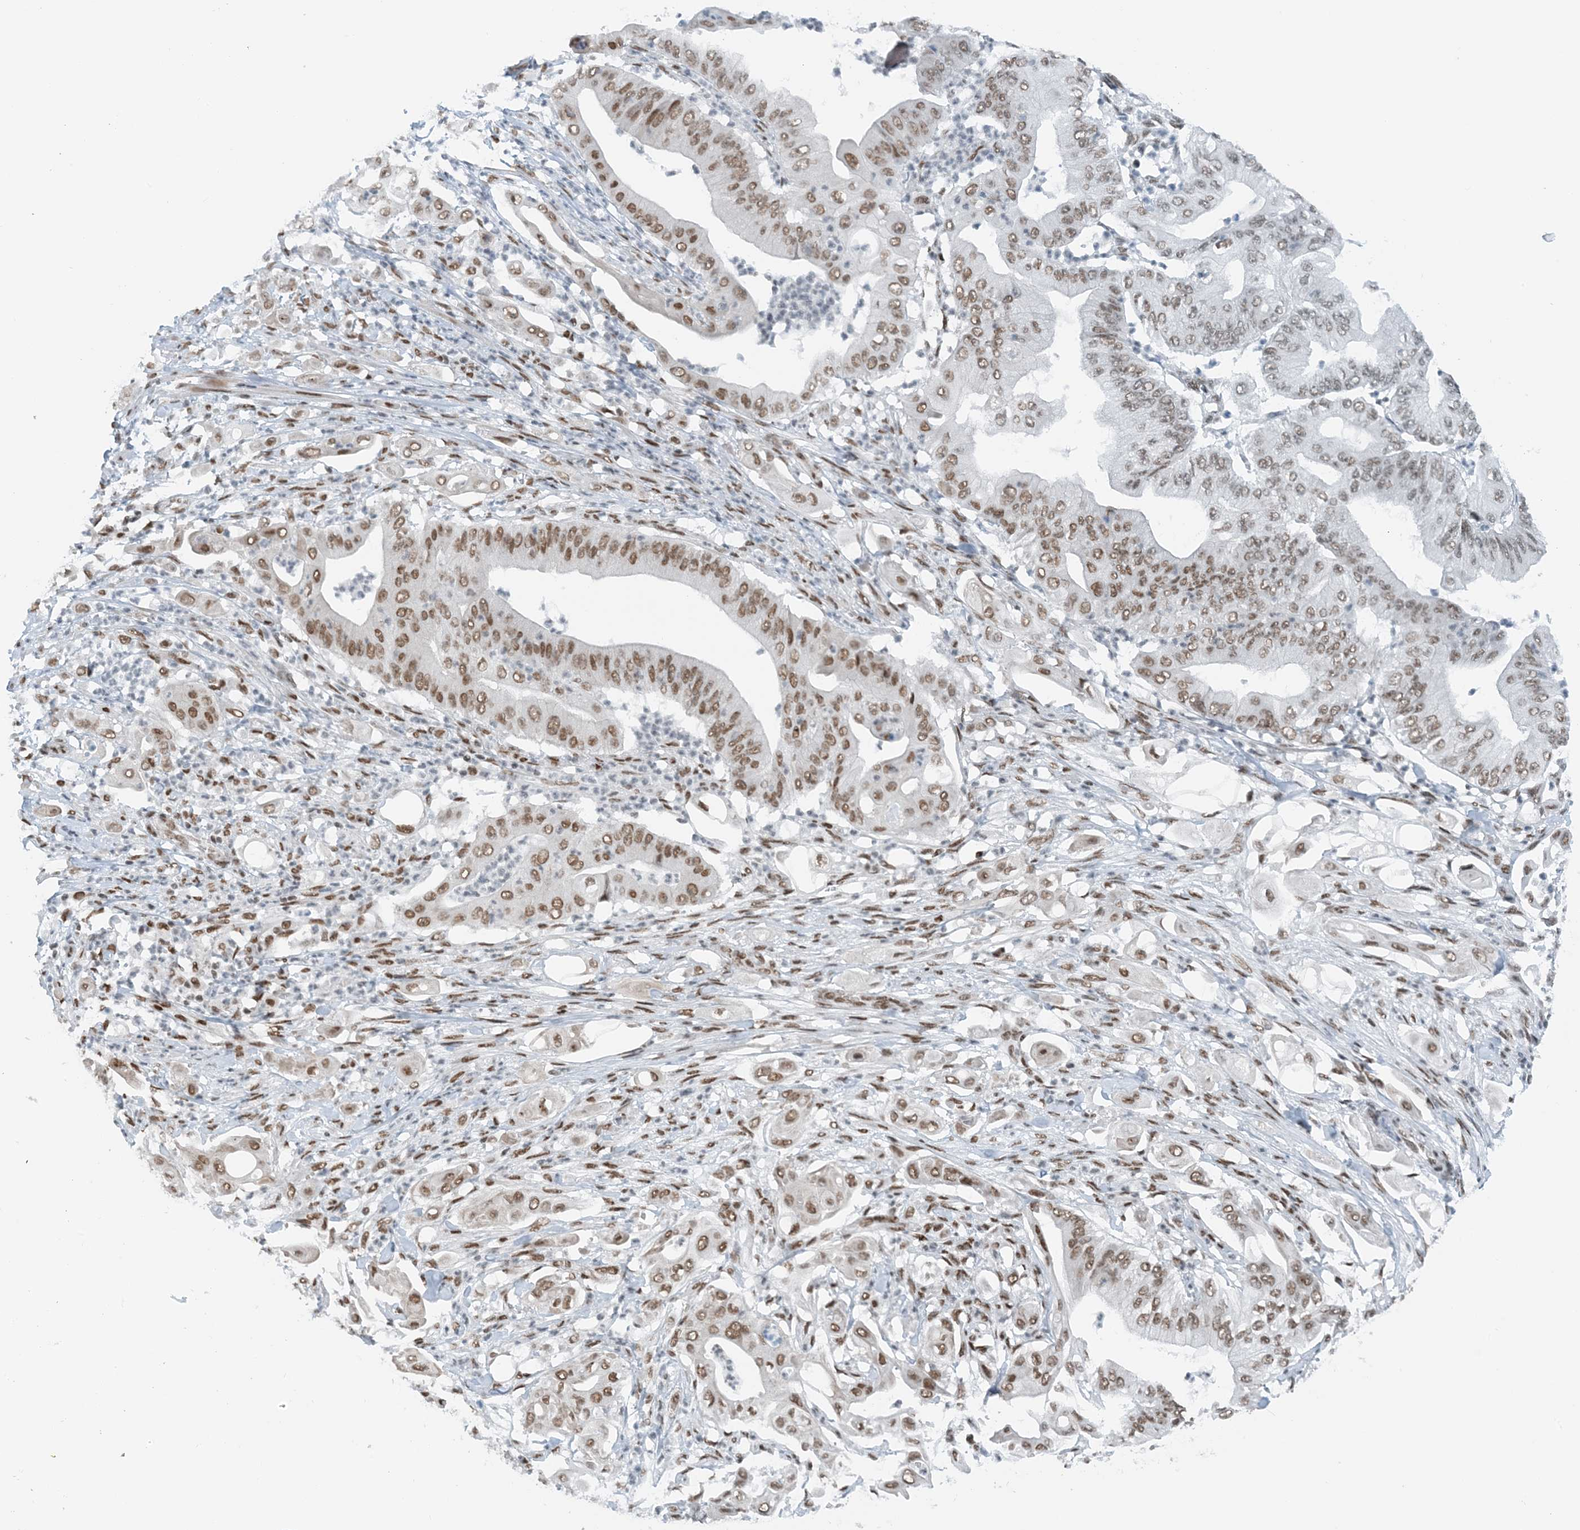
{"staining": {"intensity": "moderate", "quantity": ">75%", "location": "nuclear"}, "tissue": "pancreatic cancer", "cell_type": "Tumor cells", "image_type": "cancer", "snomed": [{"axis": "morphology", "description": "Adenocarcinoma, NOS"}, {"axis": "topography", "description": "Pancreas"}], "caption": "High-power microscopy captured an immunohistochemistry micrograph of pancreatic adenocarcinoma, revealing moderate nuclear positivity in approximately >75% of tumor cells. Using DAB (brown) and hematoxylin (blue) stains, captured at high magnification using brightfield microscopy.", "gene": "ZNF500", "patient": {"sex": "female", "age": 77}}